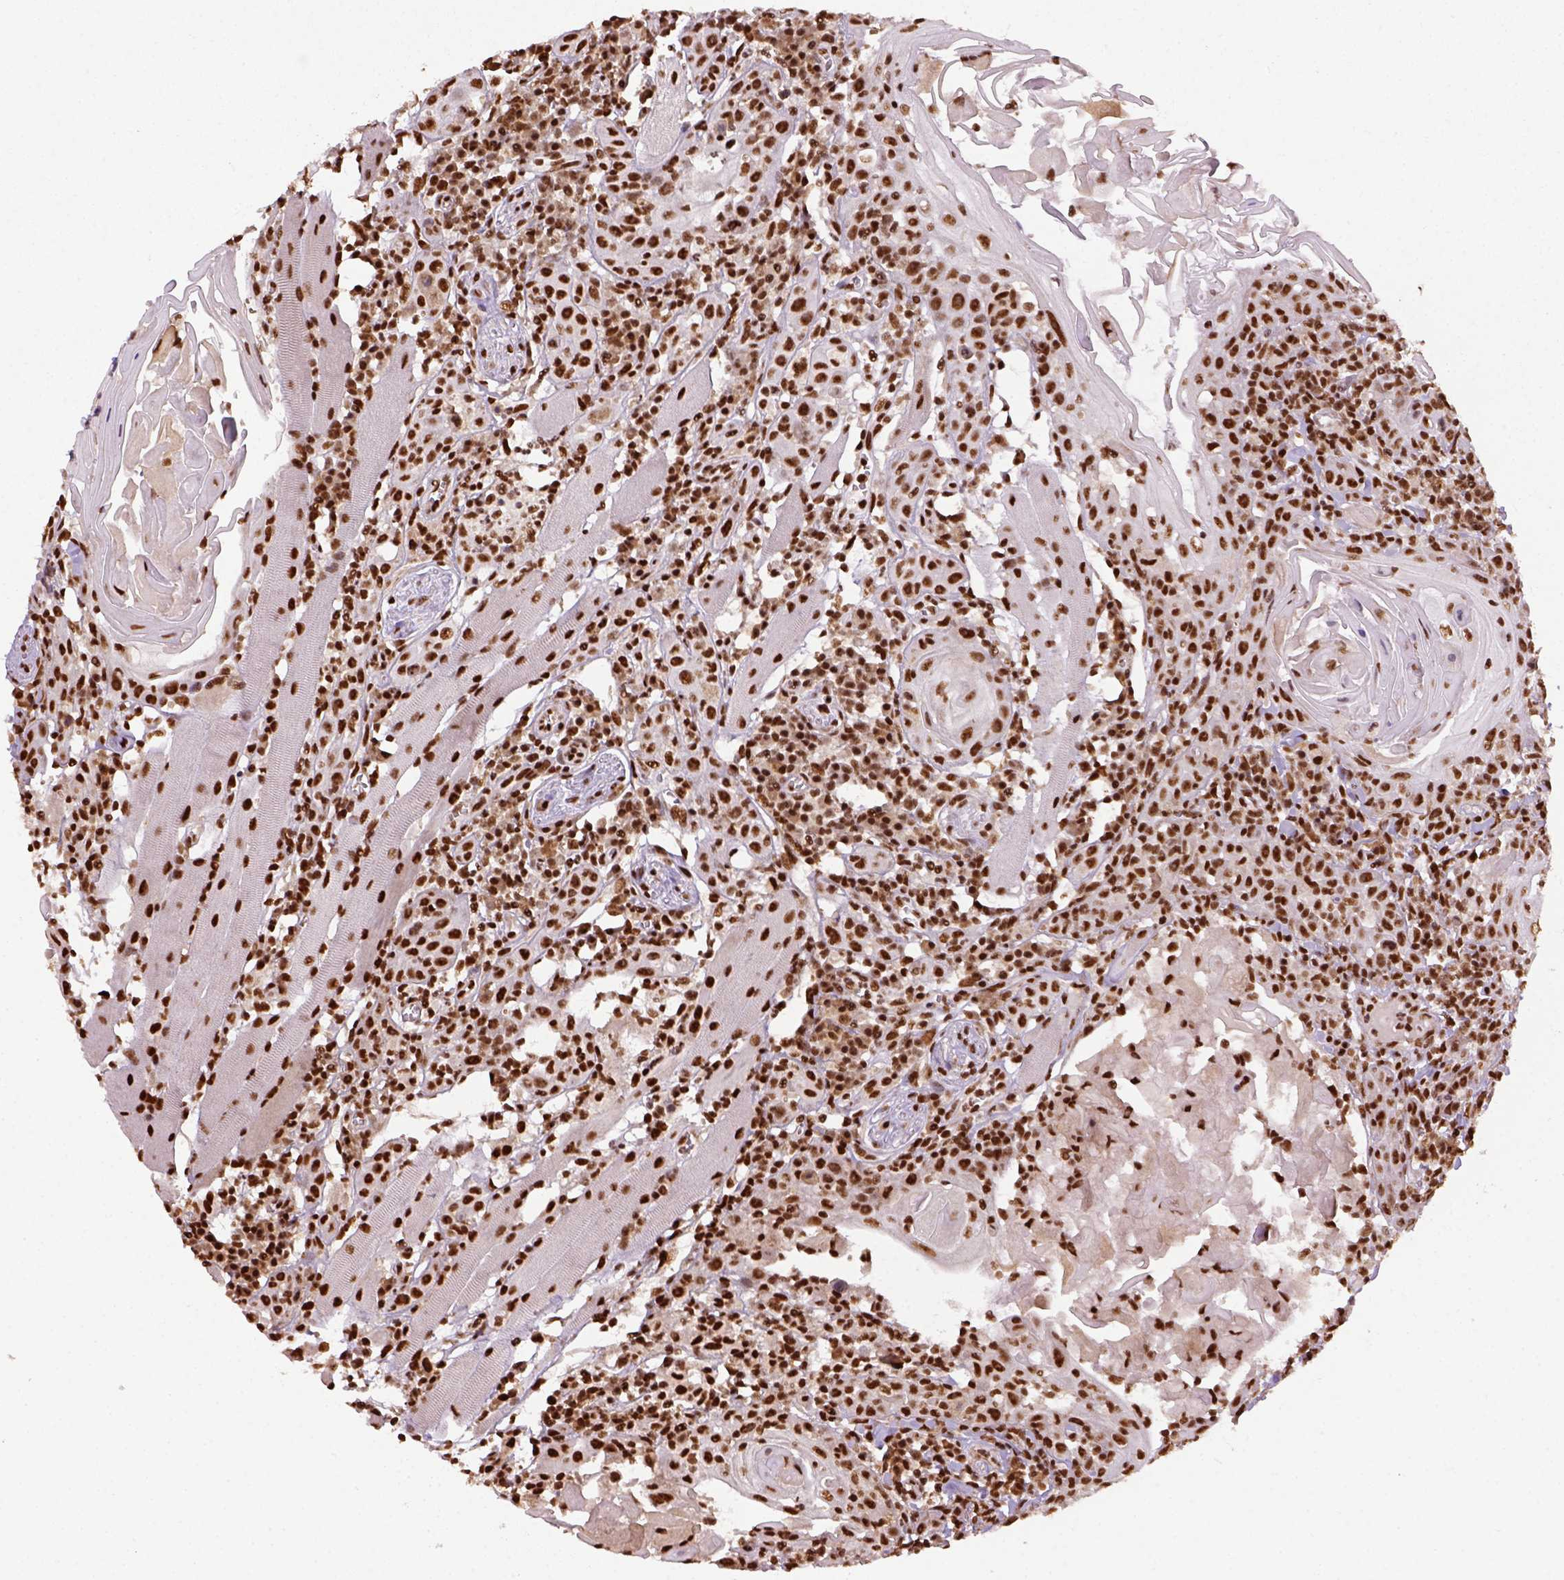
{"staining": {"intensity": "strong", "quantity": ">75%", "location": "nuclear"}, "tissue": "head and neck cancer", "cell_type": "Tumor cells", "image_type": "cancer", "snomed": [{"axis": "morphology", "description": "Squamous cell carcinoma, NOS"}, {"axis": "topography", "description": "Head-Neck"}], "caption": "Brown immunohistochemical staining in squamous cell carcinoma (head and neck) displays strong nuclear positivity in about >75% of tumor cells.", "gene": "CCAR1", "patient": {"sex": "male", "age": 52}}